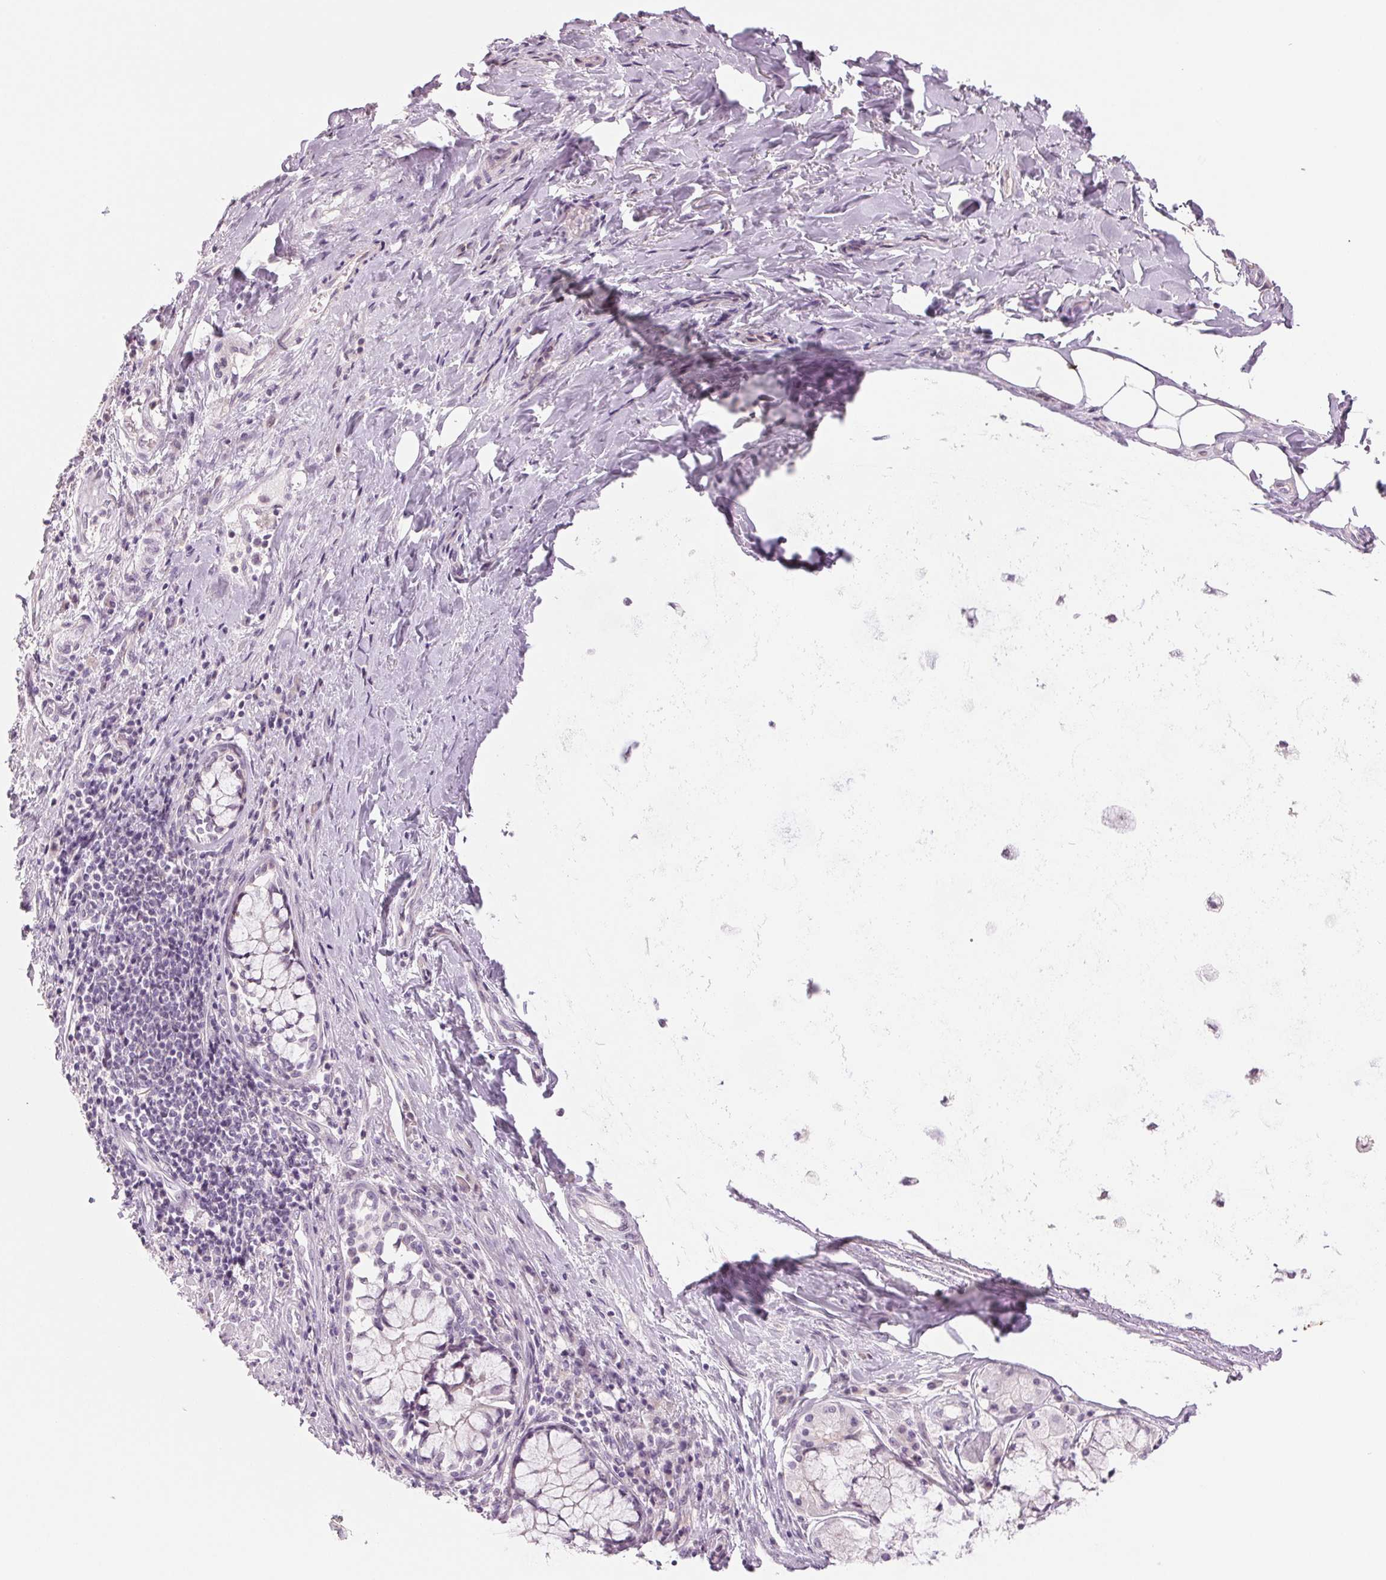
{"staining": {"intensity": "negative", "quantity": "none", "location": "none"}, "tissue": "adipose tissue", "cell_type": "Adipocytes", "image_type": "normal", "snomed": [{"axis": "morphology", "description": "Normal tissue, NOS"}, {"axis": "topography", "description": "Cartilage tissue"}, {"axis": "topography", "description": "Bronchus"}], "caption": "Immunohistochemistry of normal human adipose tissue displays no staining in adipocytes. (DAB (3,3'-diaminobenzidine) immunohistochemistry with hematoxylin counter stain).", "gene": "CCDC168", "patient": {"sex": "male", "age": 64}}